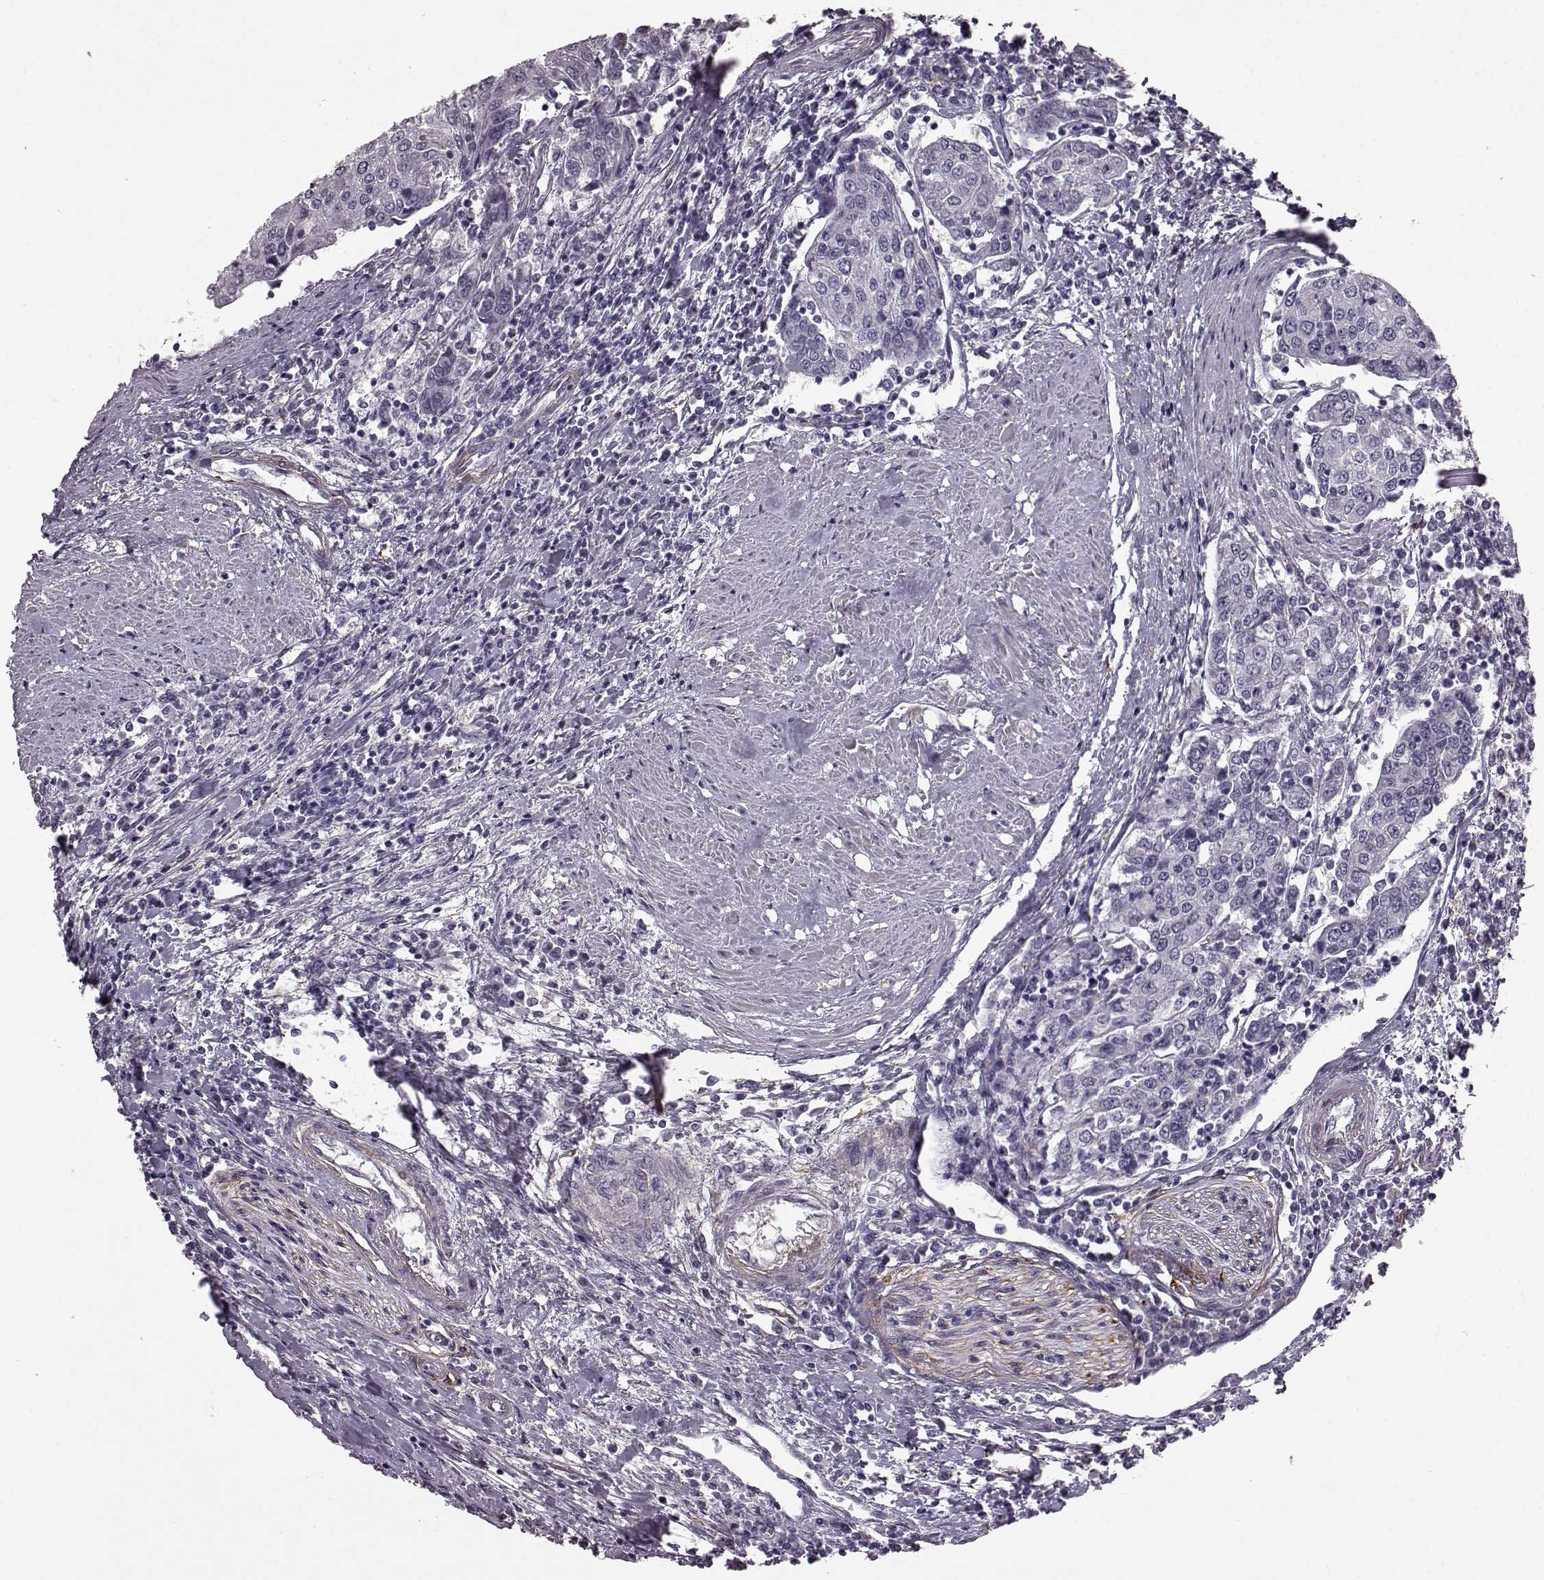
{"staining": {"intensity": "negative", "quantity": "none", "location": "none"}, "tissue": "urothelial cancer", "cell_type": "Tumor cells", "image_type": "cancer", "snomed": [{"axis": "morphology", "description": "Urothelial carcinoma, High grade"}, {"axis": "topography", "description": "Urinary bladder"}], "caption": "Protein analysis of urothelial cancer shows no significant positivity in tumor cells.", "gene": "GRK1", "patient": {"sex": "female", "age": 85}}